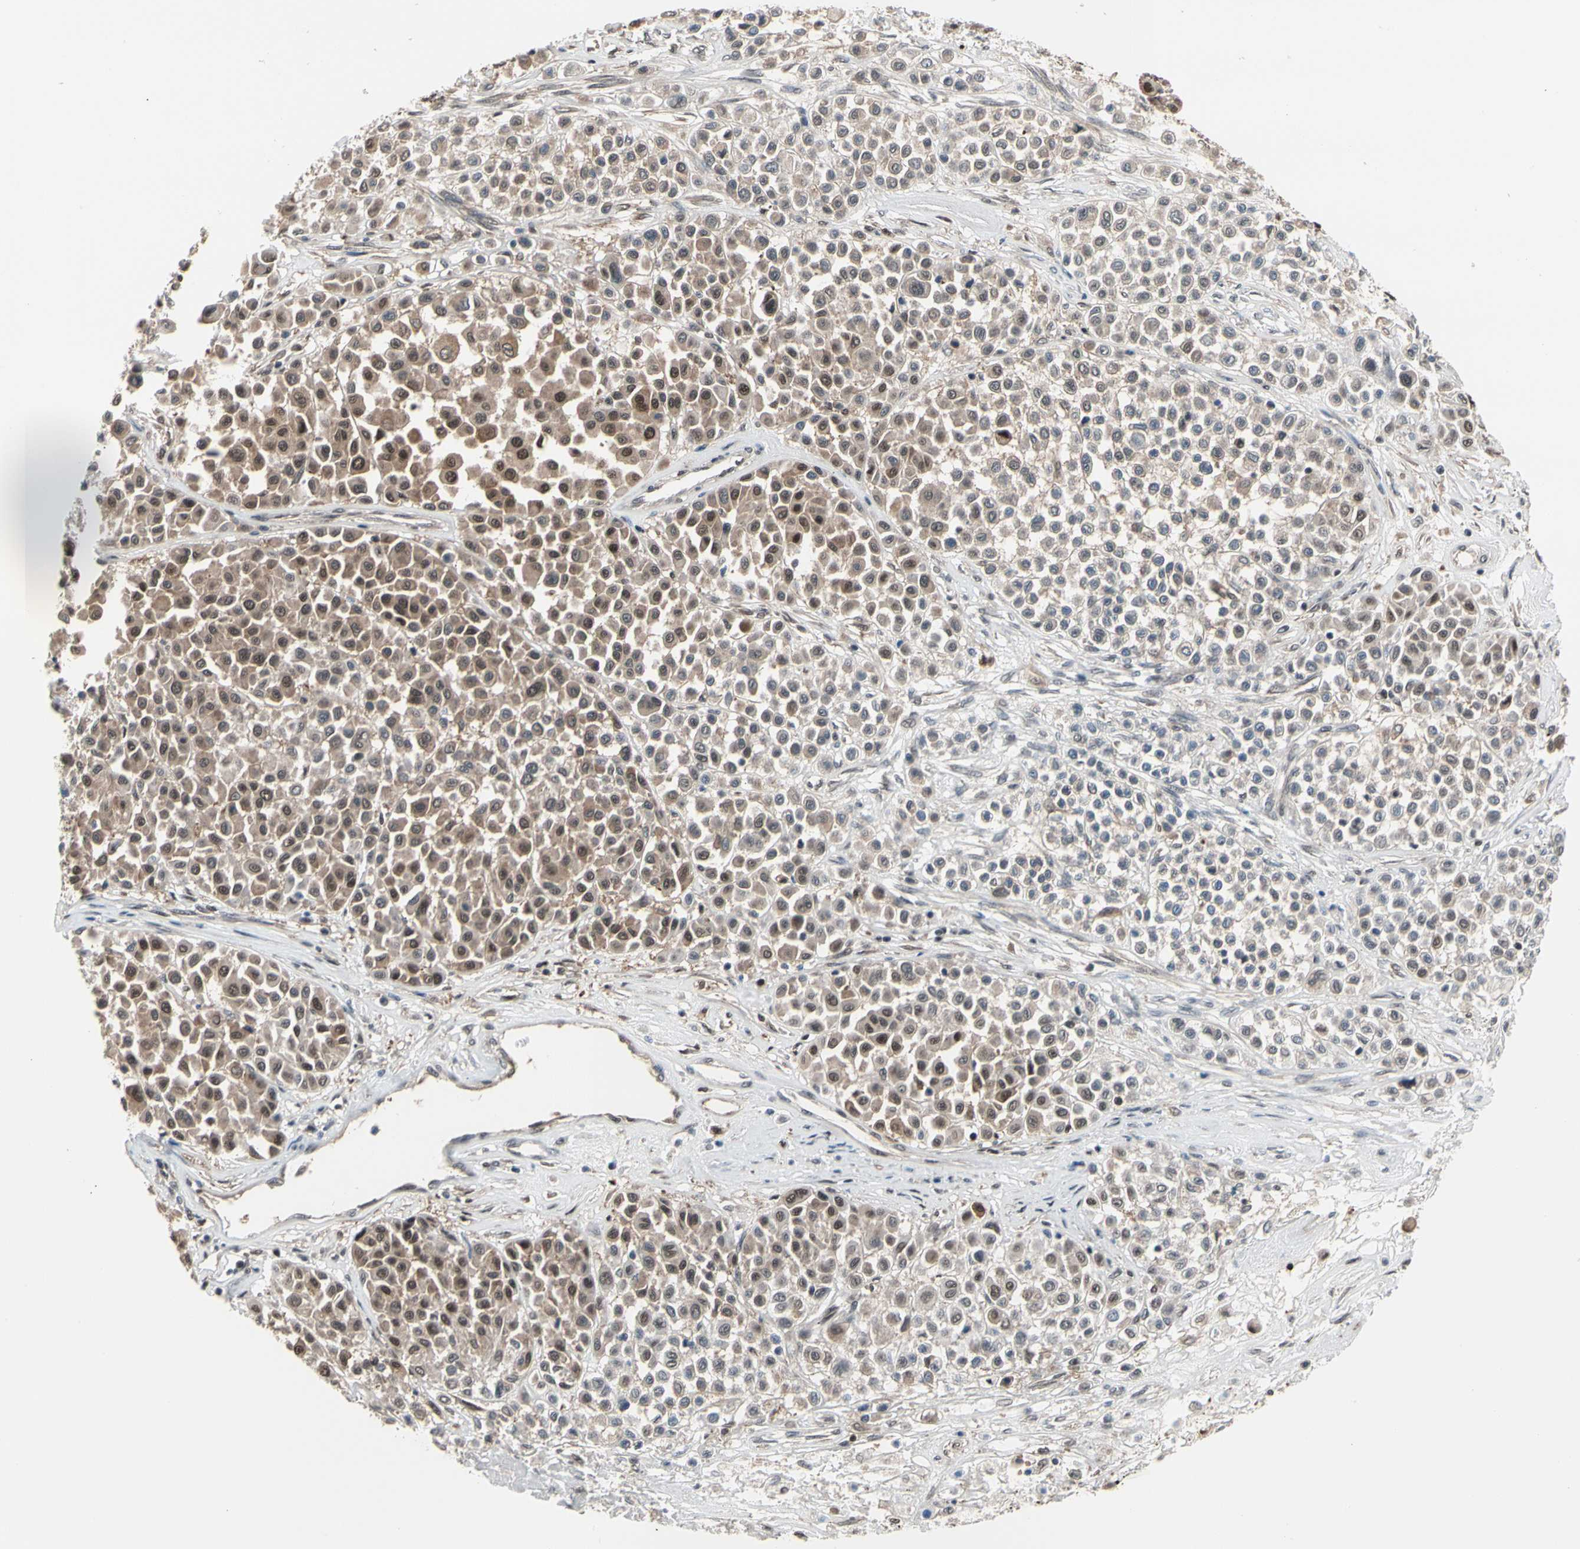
{"staining": {"intensity": "weak", "quantity": ">75%", "location": "cytoplasmic/membranous,nuclear"}, "tissue": "melanoma", "cell_type": "Tumor cells", "image_type": "cancer", "snomed": [{"axis": "morphology", "description": "Malignant melanoma, Metastatic site"}, {"axis": "topography", "description": "Soft tissue"}], "caption": "Malignant melanoma (metastatic site) tissue shows weak cytoplasmic/membranous and nuclear positivity in about >75% of tumor cells", "gene": "PSMA2", "patient": {"sex": "male", "age": 41}}